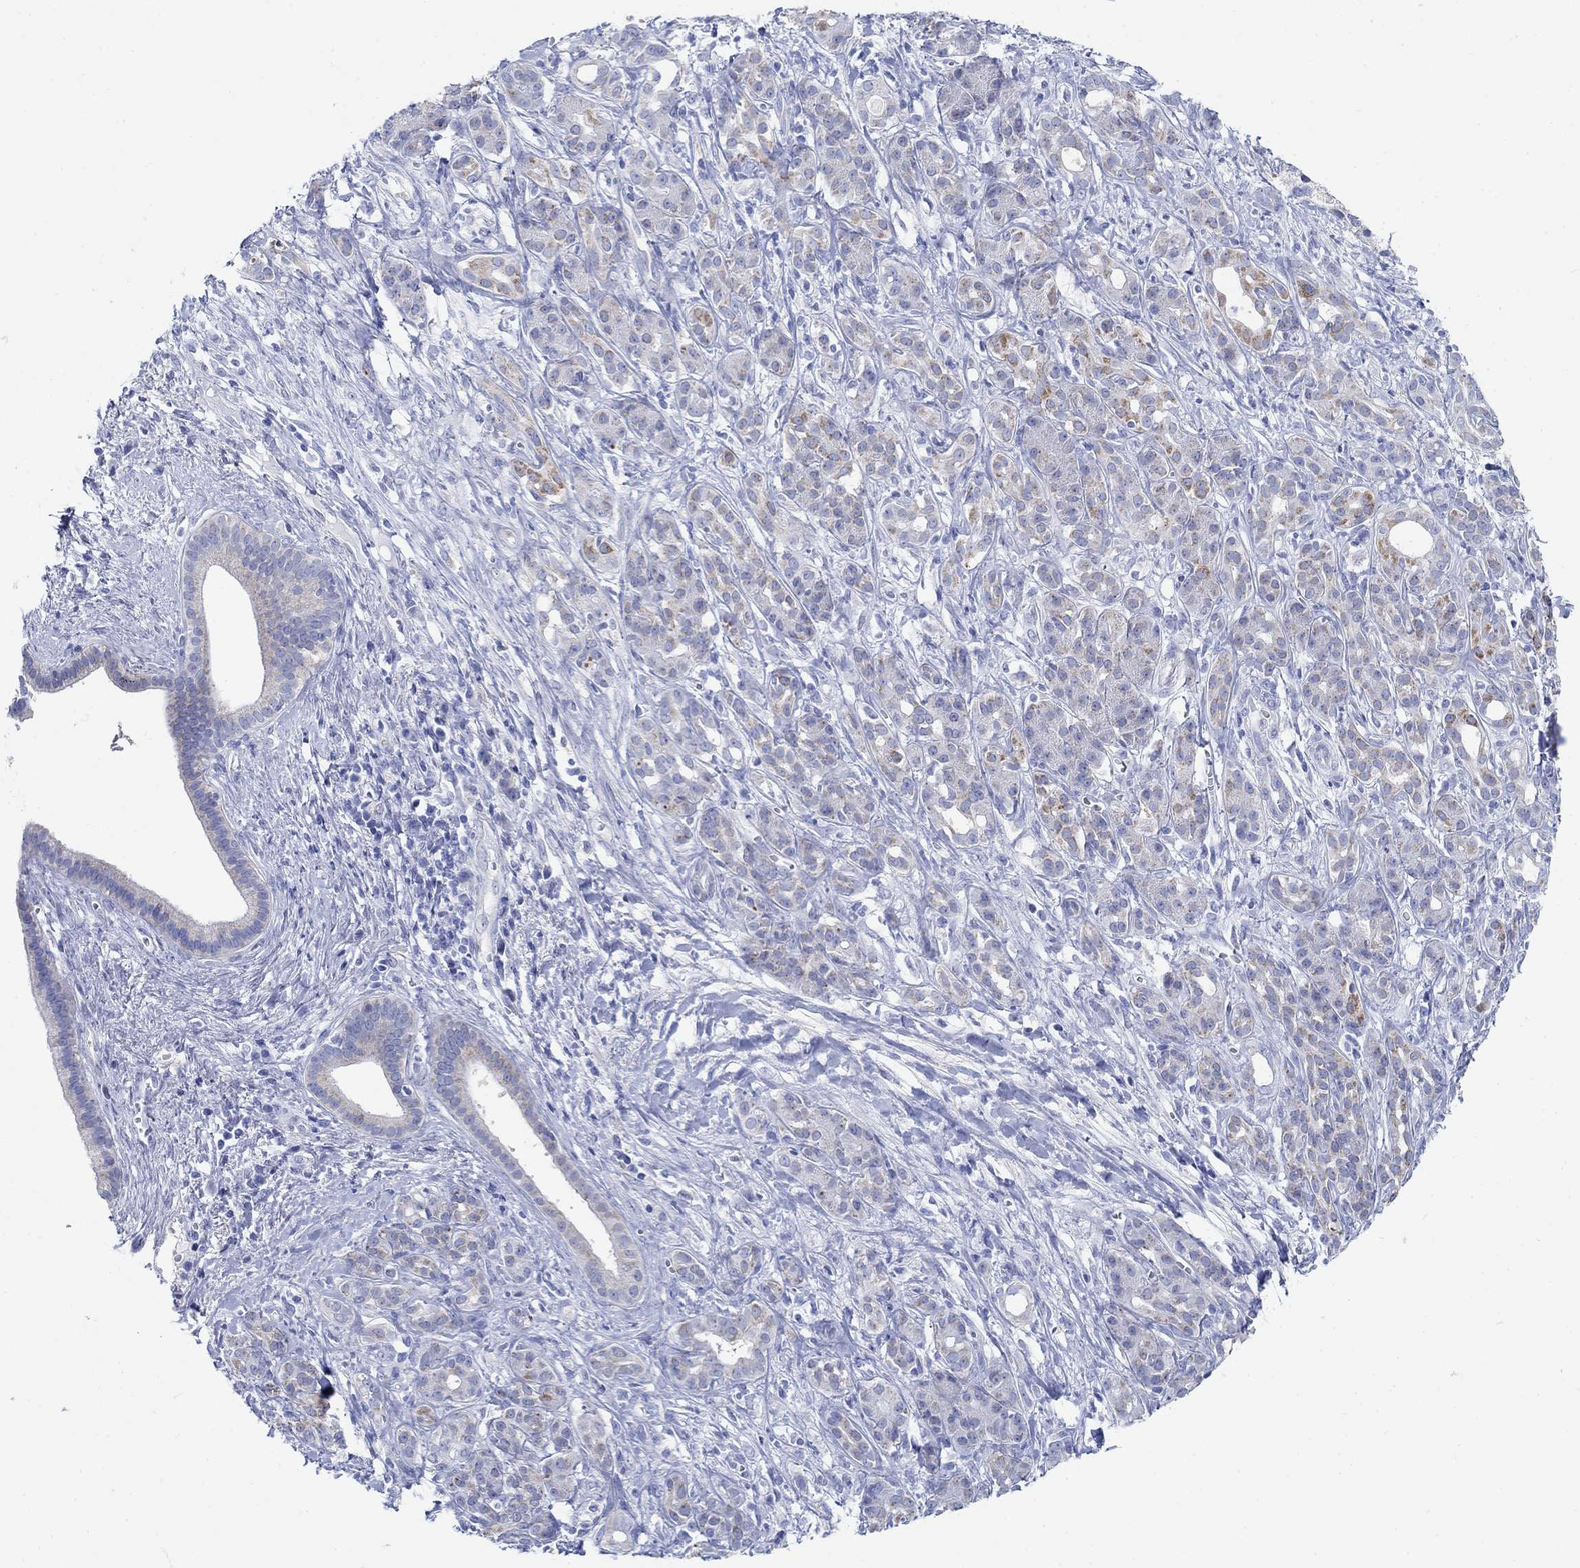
{"staining": {"intensity": "moderate", "quantity": "<25%", "location": "cytoplasmic/membranous"}, "tissue": "pancreatic cancer", "cell_type": "Tumor cells", "image_type": "cancer", "snomed": [{"axis": "morphology", "description": "Adenocarcinoma, NOS"}, {"axis": "topography", "description": "Pancreas"}], "caption": "Immunohistochemistry micrograph of human pancreatic cancer (adenocarcinoma) stained for a protein (brown), which shows low levels of moderate cytoplasmic/membranous positivity in about <25% of tumor cells.", "gene": "ZDHHC14", "patient": {"sex": "male", "age": 61}}